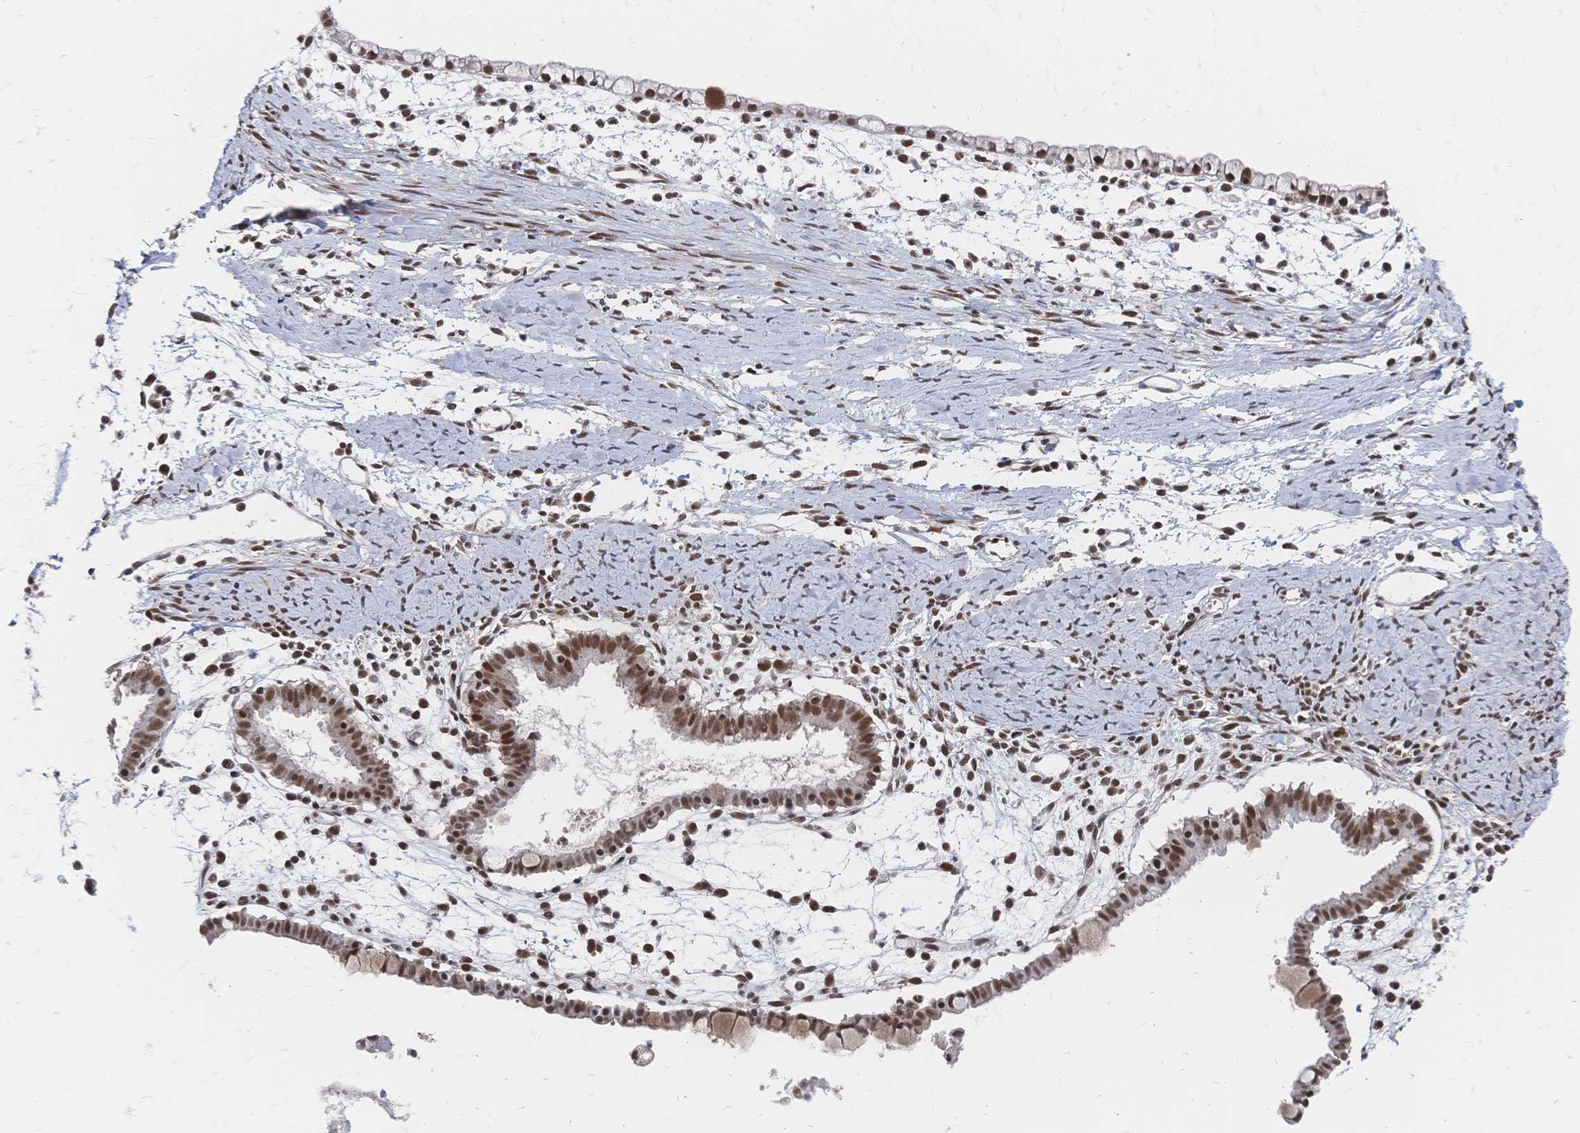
{"staining": {"intensity": "moderate", "quantity": ">75%", "location": "nuclear"}, "tissue": "ovarian cancer", "cell_type": "Tumor cells", "image_type": "cancer", "snomed": [{"axis": "morphology", "description": "Cystadenocarcinoma, mucinous, NOS"}, {"axis": "topography", "description": "Ovary"}], "caption": "Tumor cells exhibit moderate nuclear expression in approximately >75% of cells in ovarian cancer (mucinous cystadenocarcinoma).", "gene": "NELFA", "patient": {"sex": "female", "age": 61}}